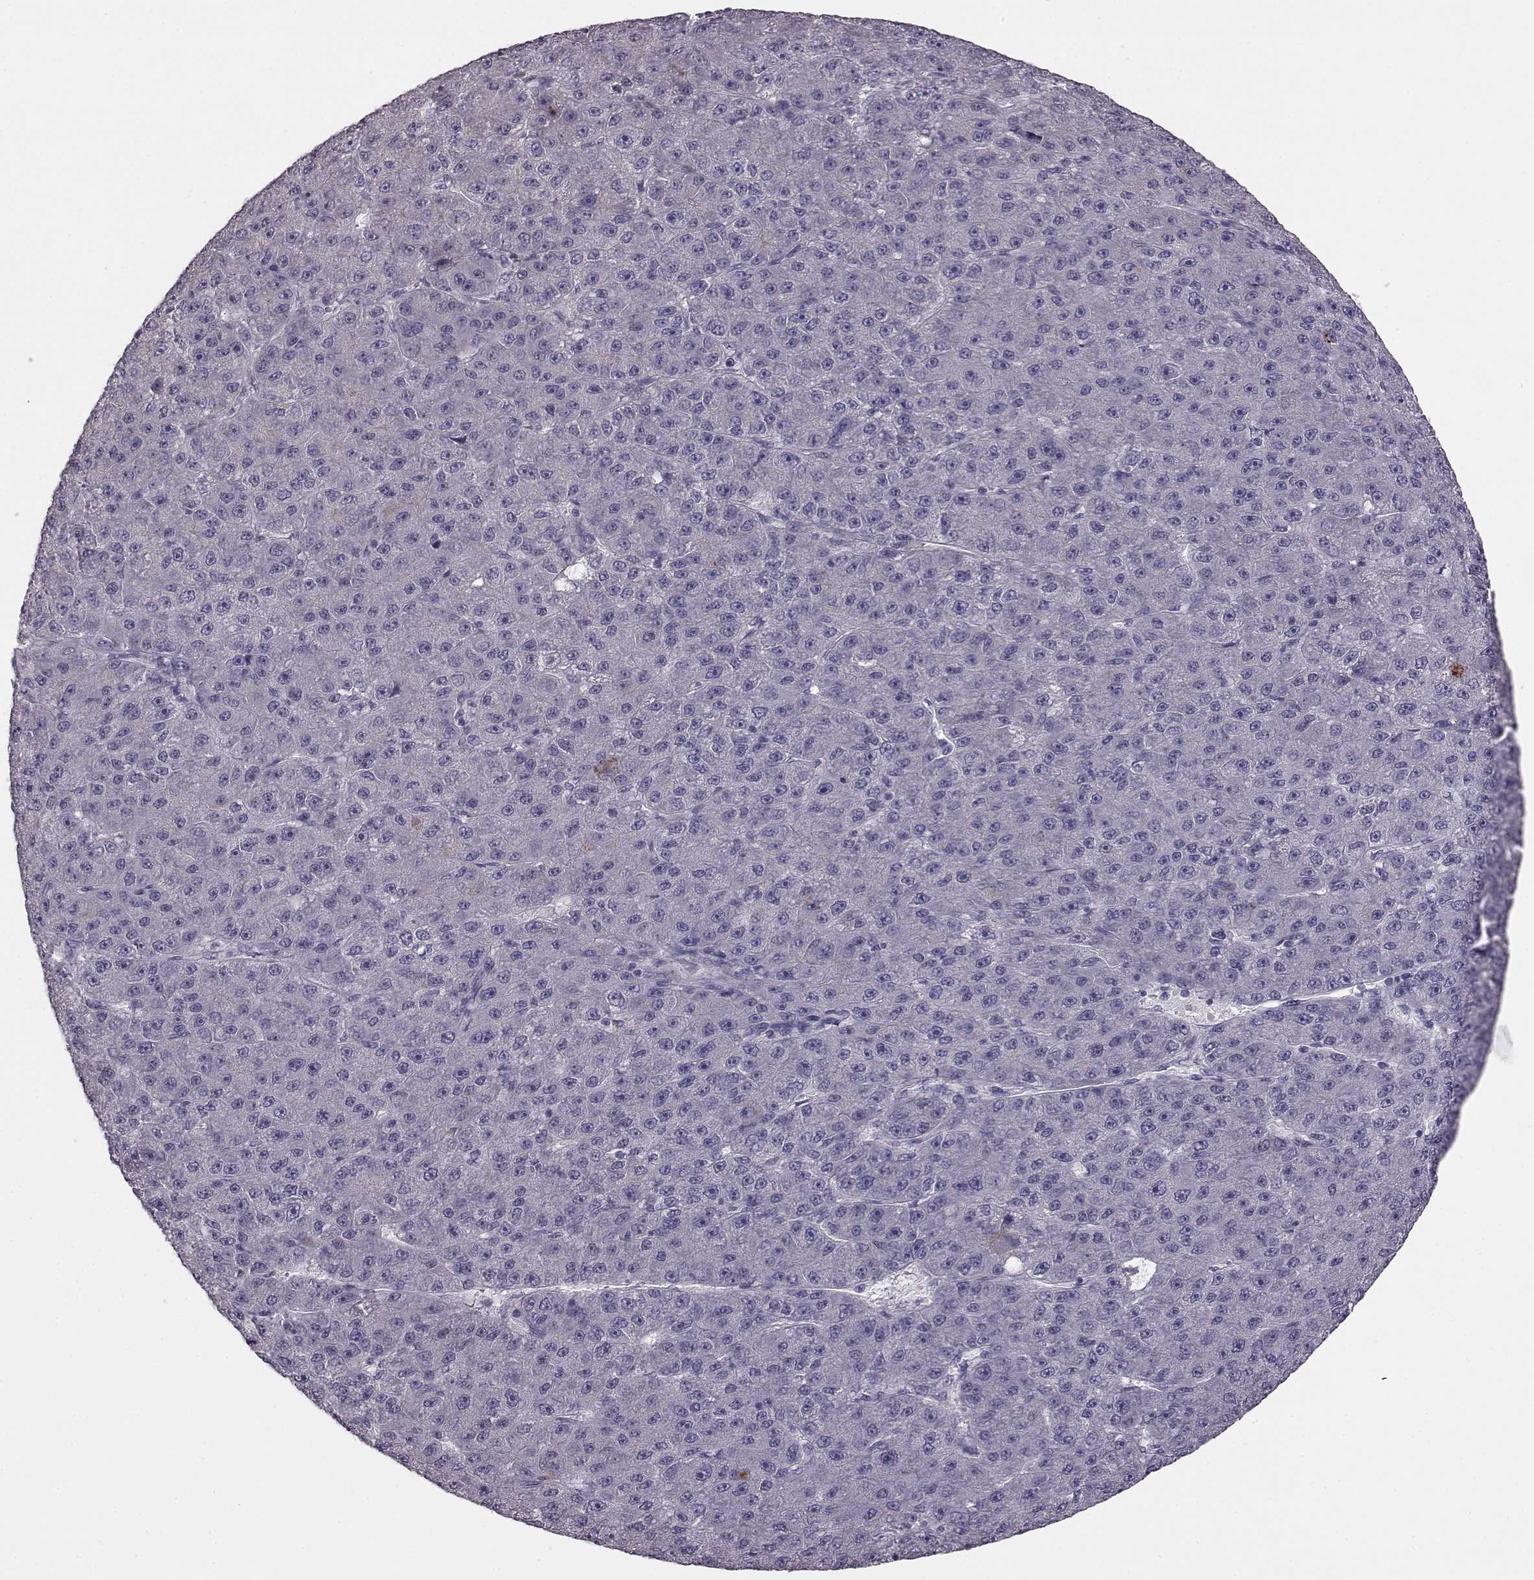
{"staining": {"intensity": "negative", "quantity": "none", "location": "none"}, "tissue": "liver cancer", "cell_type": "Tumor cells", "image_type": "cancer", "snomed": [{"axis": "morphology", "description": "Carcinoma, Hepatocellular, NOS"}, {"axis": "topography", "description": "Liver"}], "caption": "The immunohistochemistry (IHC) photomicrograph has no significant staining in tumor cells of liver cancer tissue.", "gene": "SNTG1", "patient": {"sex": "male", "age": 67}}